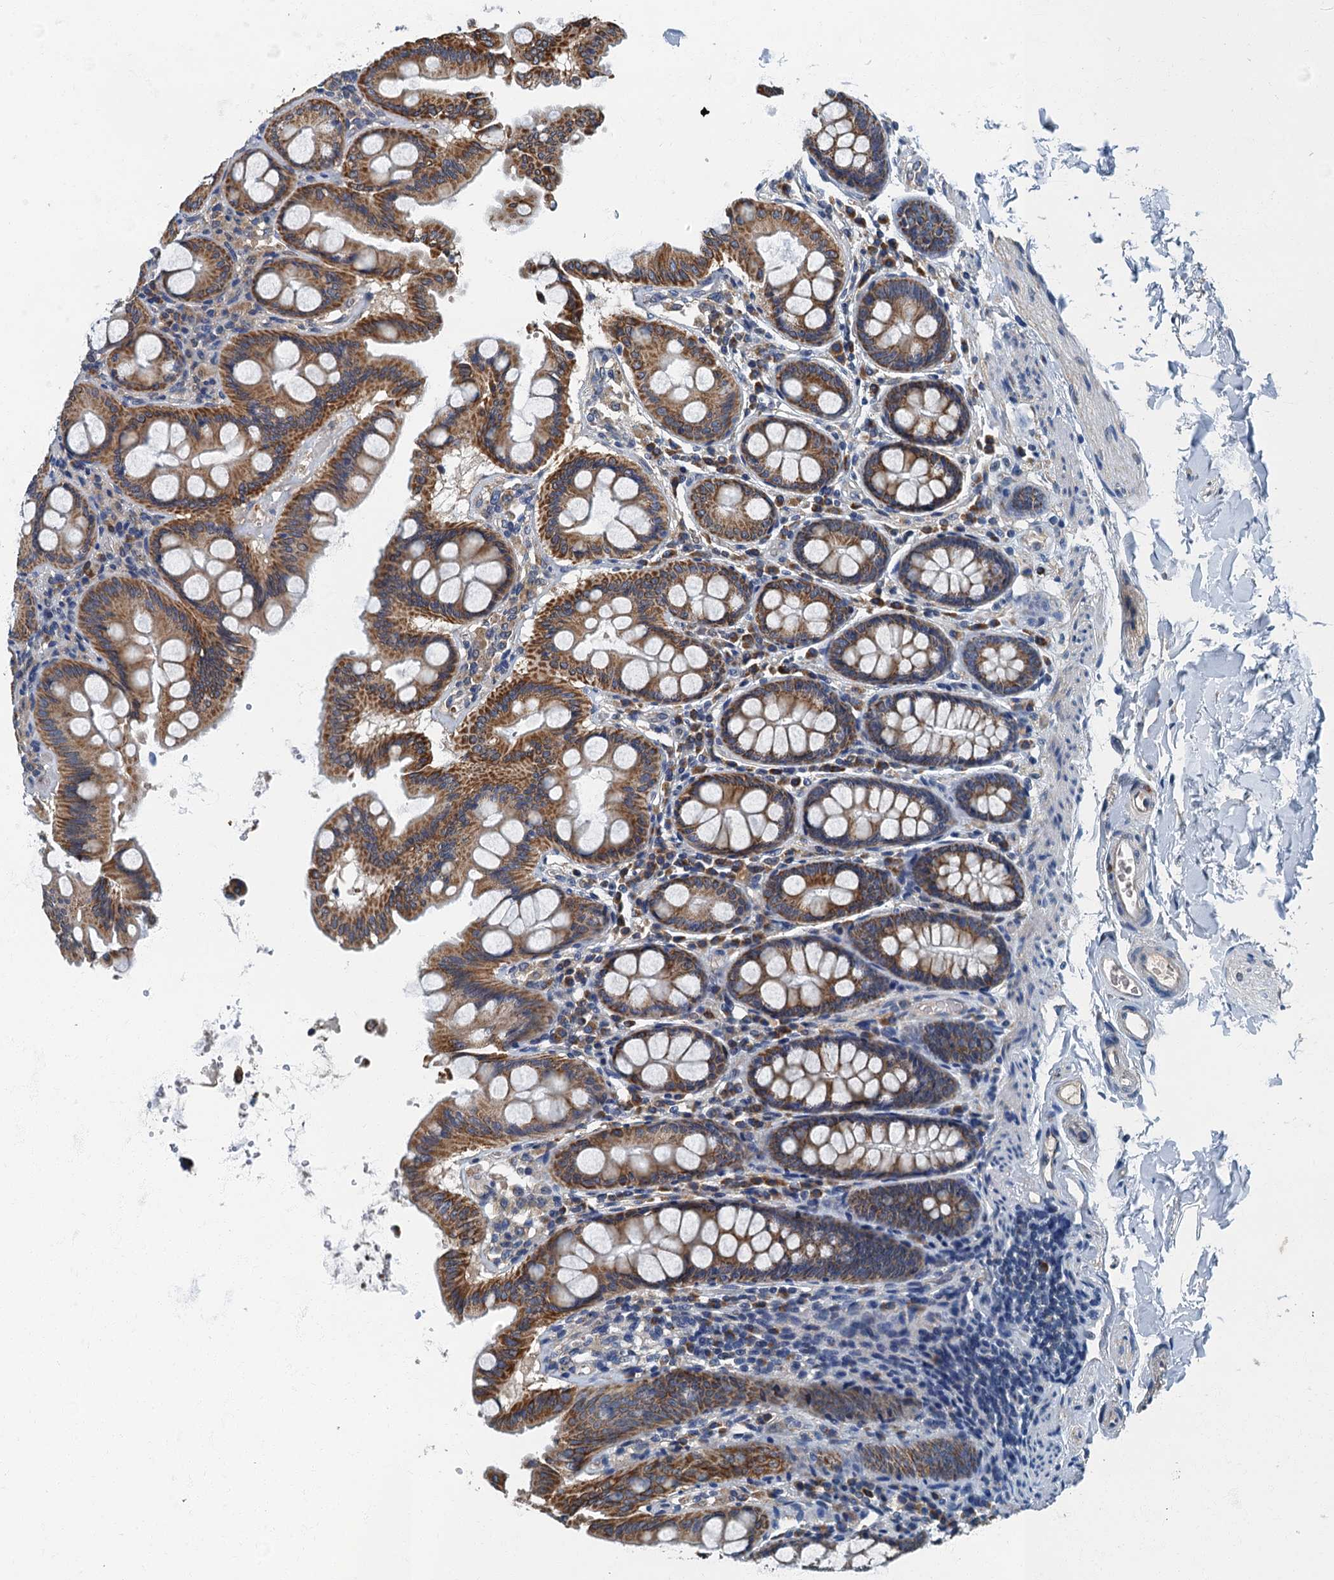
{"staining": {"intensity": "negative", "quantity": "none", "location": "none"}, "tissue": "colon", "cell_type": "Endothelial cells", "image_type": "normal", "snomed": [{"axis": "morphology", "description": "Normal tissue, NOS"}, {"axis": "topography", "description": "Colon"}, {"axis": "topography", "description": "Peripheral nerve tissue"}], "caption": "An IHC photomicrograph of benign colon is shown. There is no staining in endothelial cells of colon. (Immunohistochemistry, brightfield microscopy, high magnification).", "gene": "DDX49", "patient": {"sex": "female", "age": 61}}